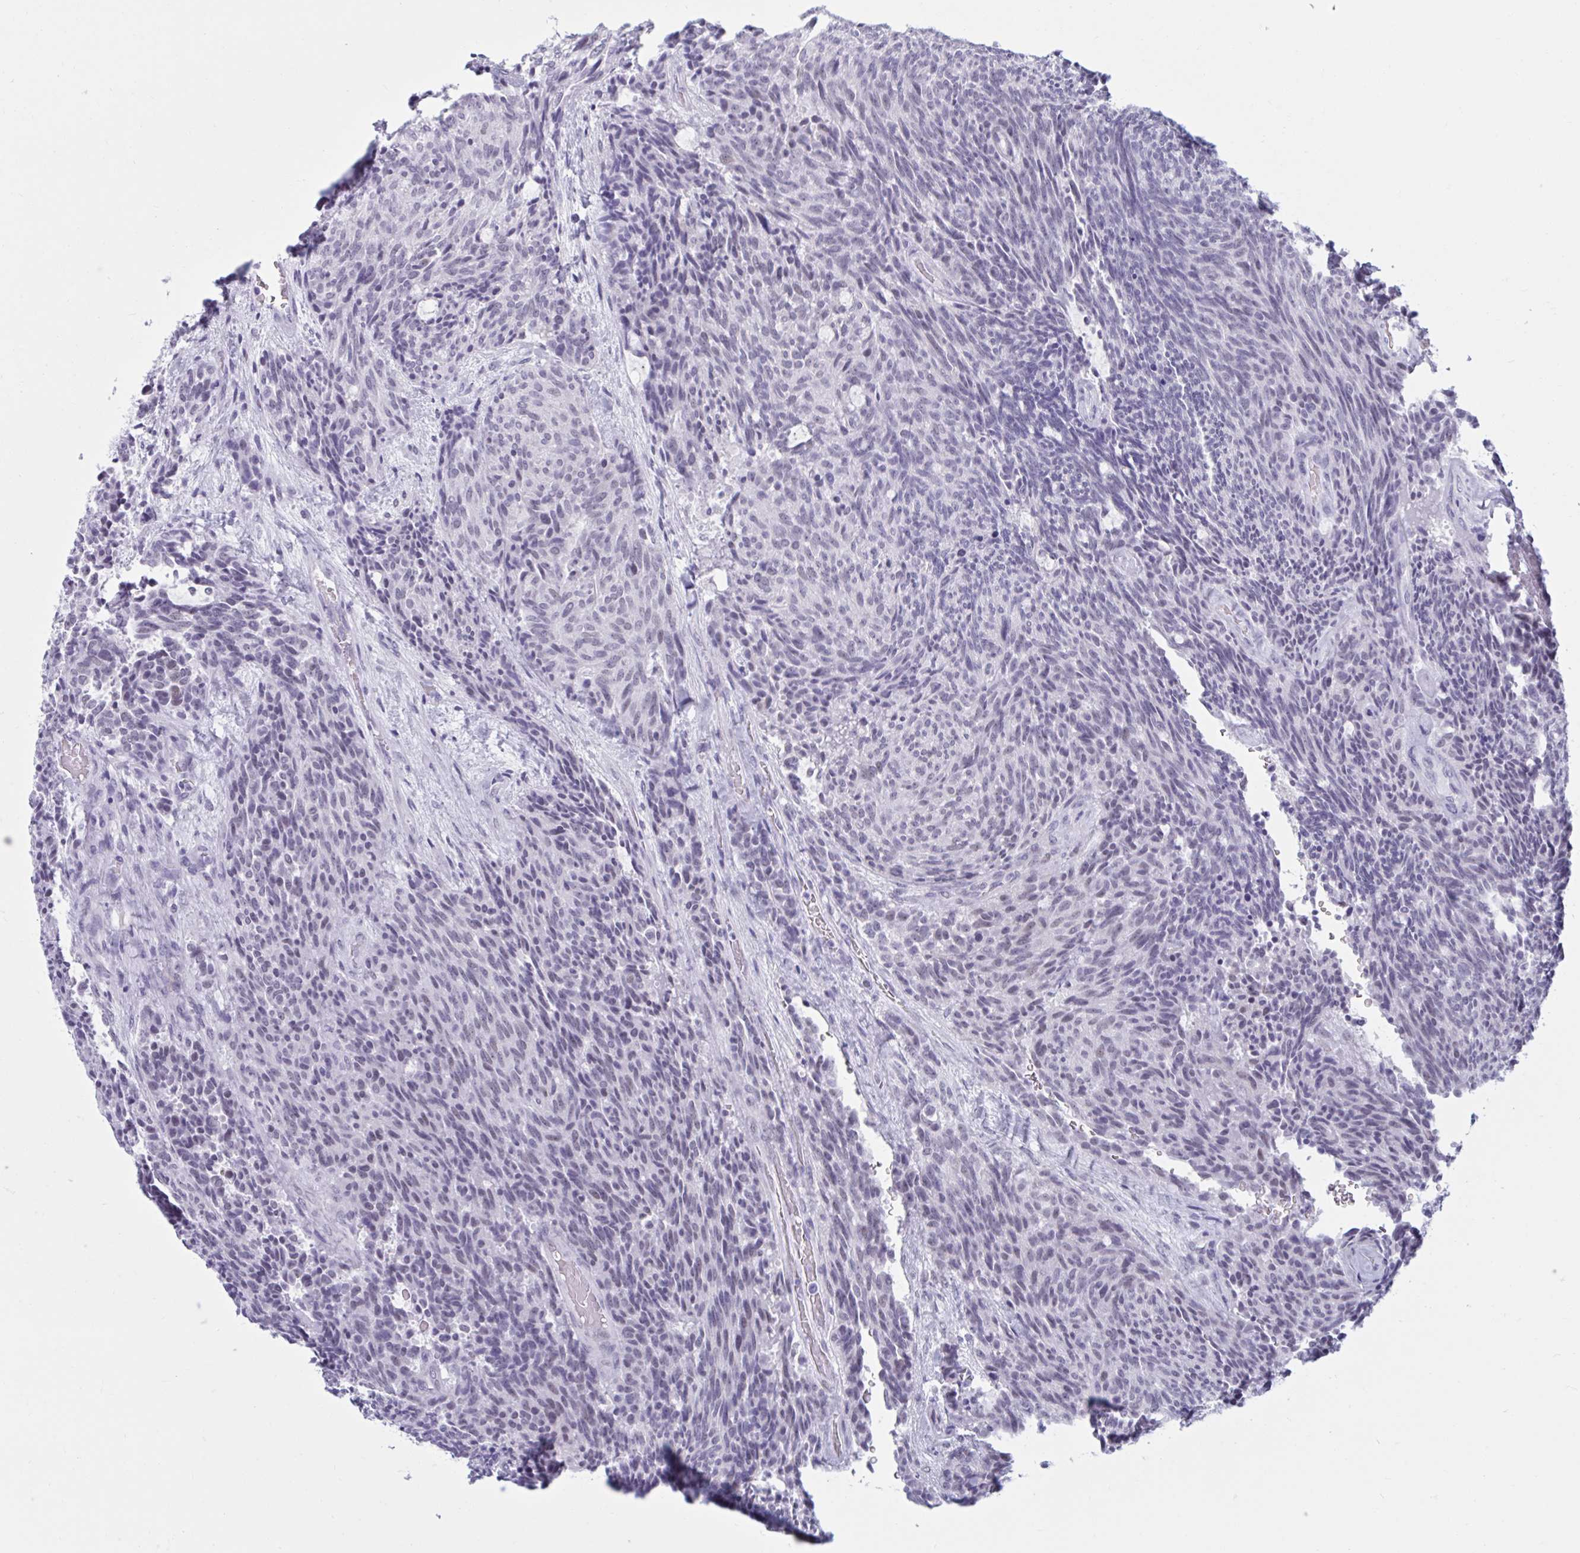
{"staining": {"intensity": "negative", "quantity": "none", "location": "none"}, "tissue": "carcinoid", "cell_type": "Tumor cells", "image_type": "cancer", "snomed": [{"axis": "morphology", "description": "Carcinoid, malignant, NOS"}, {"axis": "topography", "description": "Pancreas"}], "caption": "This is an IHC photomicrograph of human carcinoid. There is no positivity in tumor cells.", "gene": "MSMB", "patient": {"sex": "female", "age": 54}}